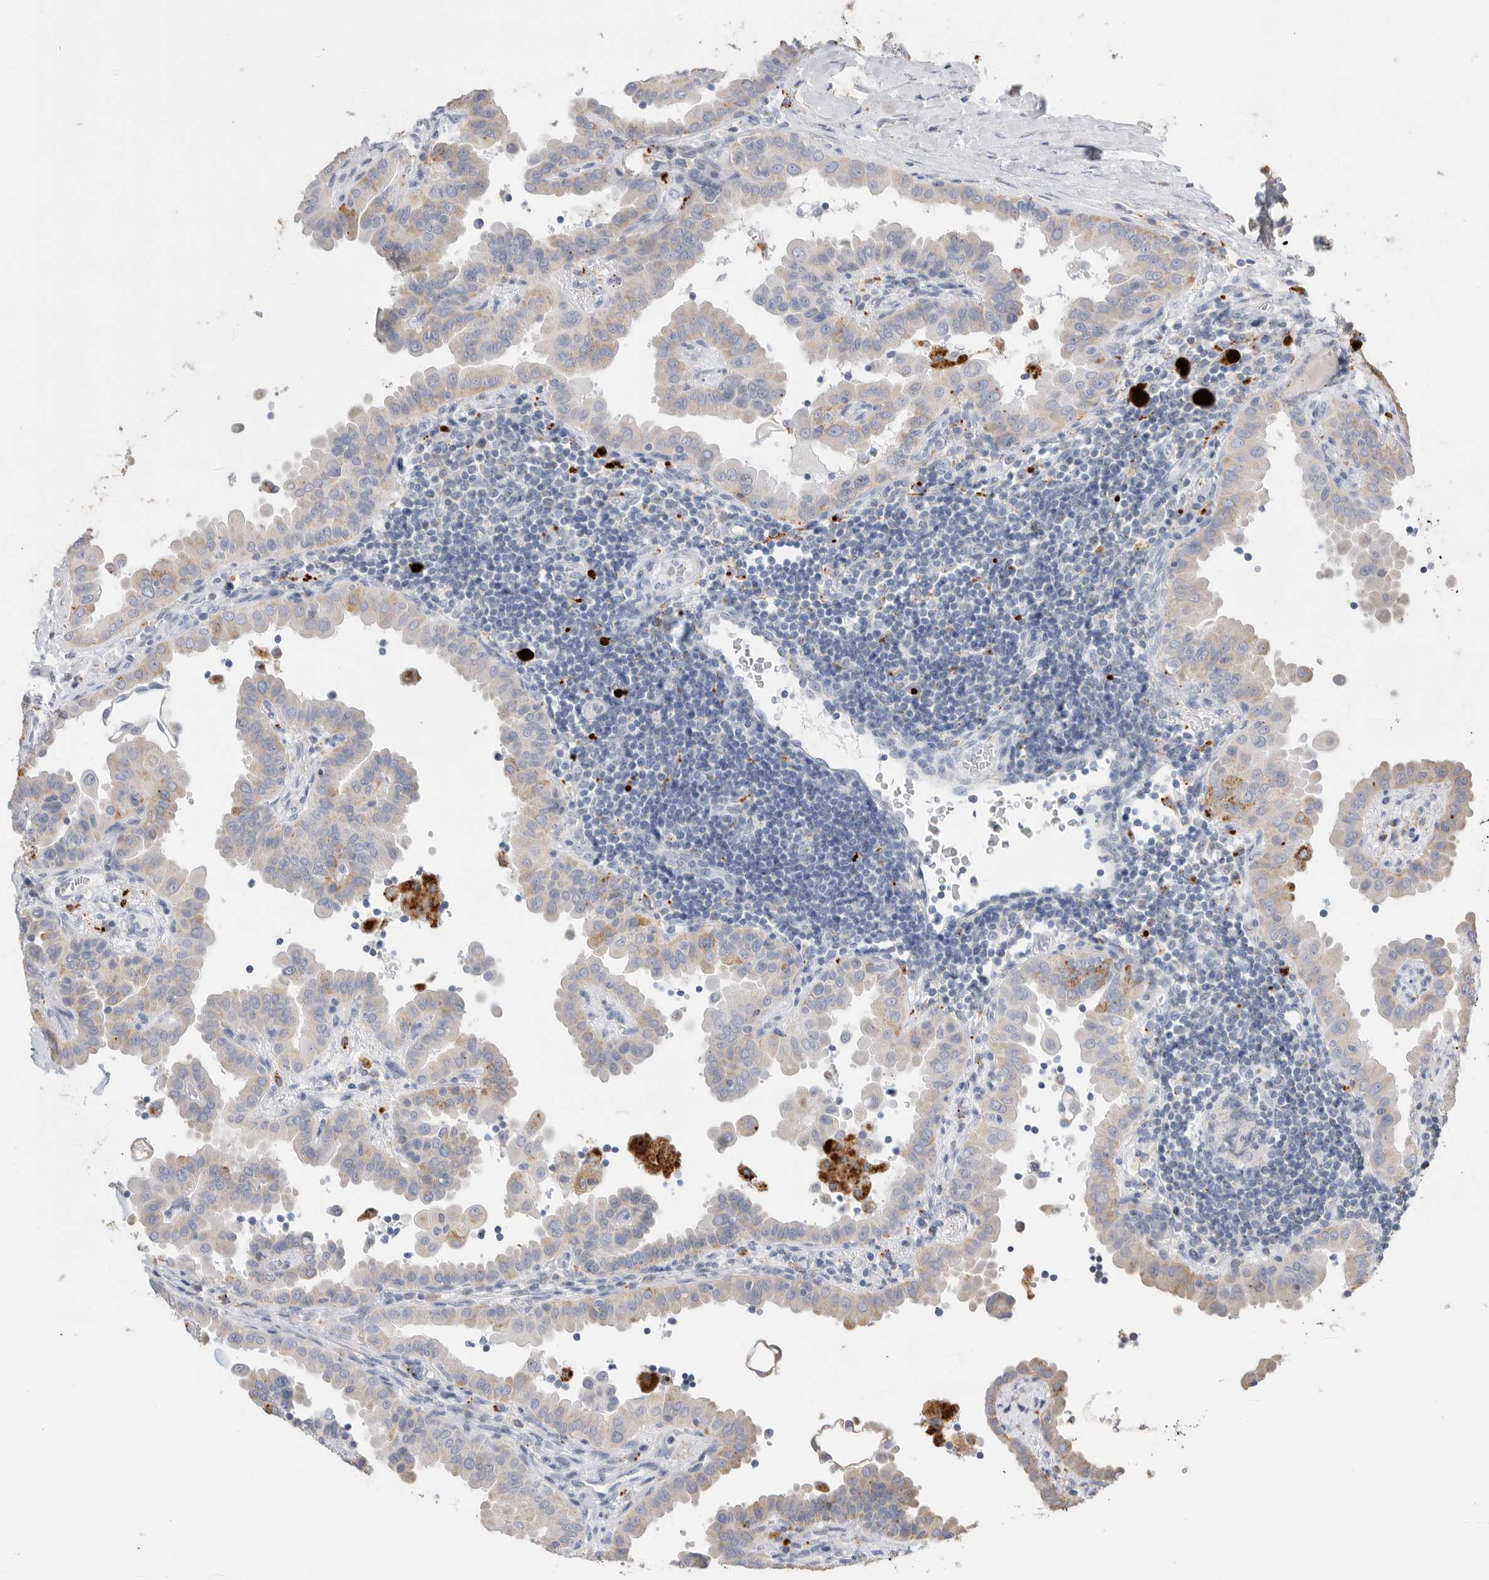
{"staining": {"intensity": "weak", "quantity": "25%-75%", "location": "cytoplasmic/membranous"}, "tissue": "thyroid cancer", "cell_type": "Tumor cells", "image_type": "cancer", "snomed": [{"axis": "morphology", "description": "Papillary adenocarcinoma, NOS"}, {"axis": "topography", "description": "Thyroid gland"}], "caption": "The histopathology image displays a brown stain indicating the presence of a protein in the cytoplasmic/membranous of tumor cells in thyroid papillary adenocarcinoma.", "gene": "GGH", "patient": {"sex": "male", "age": 33}}